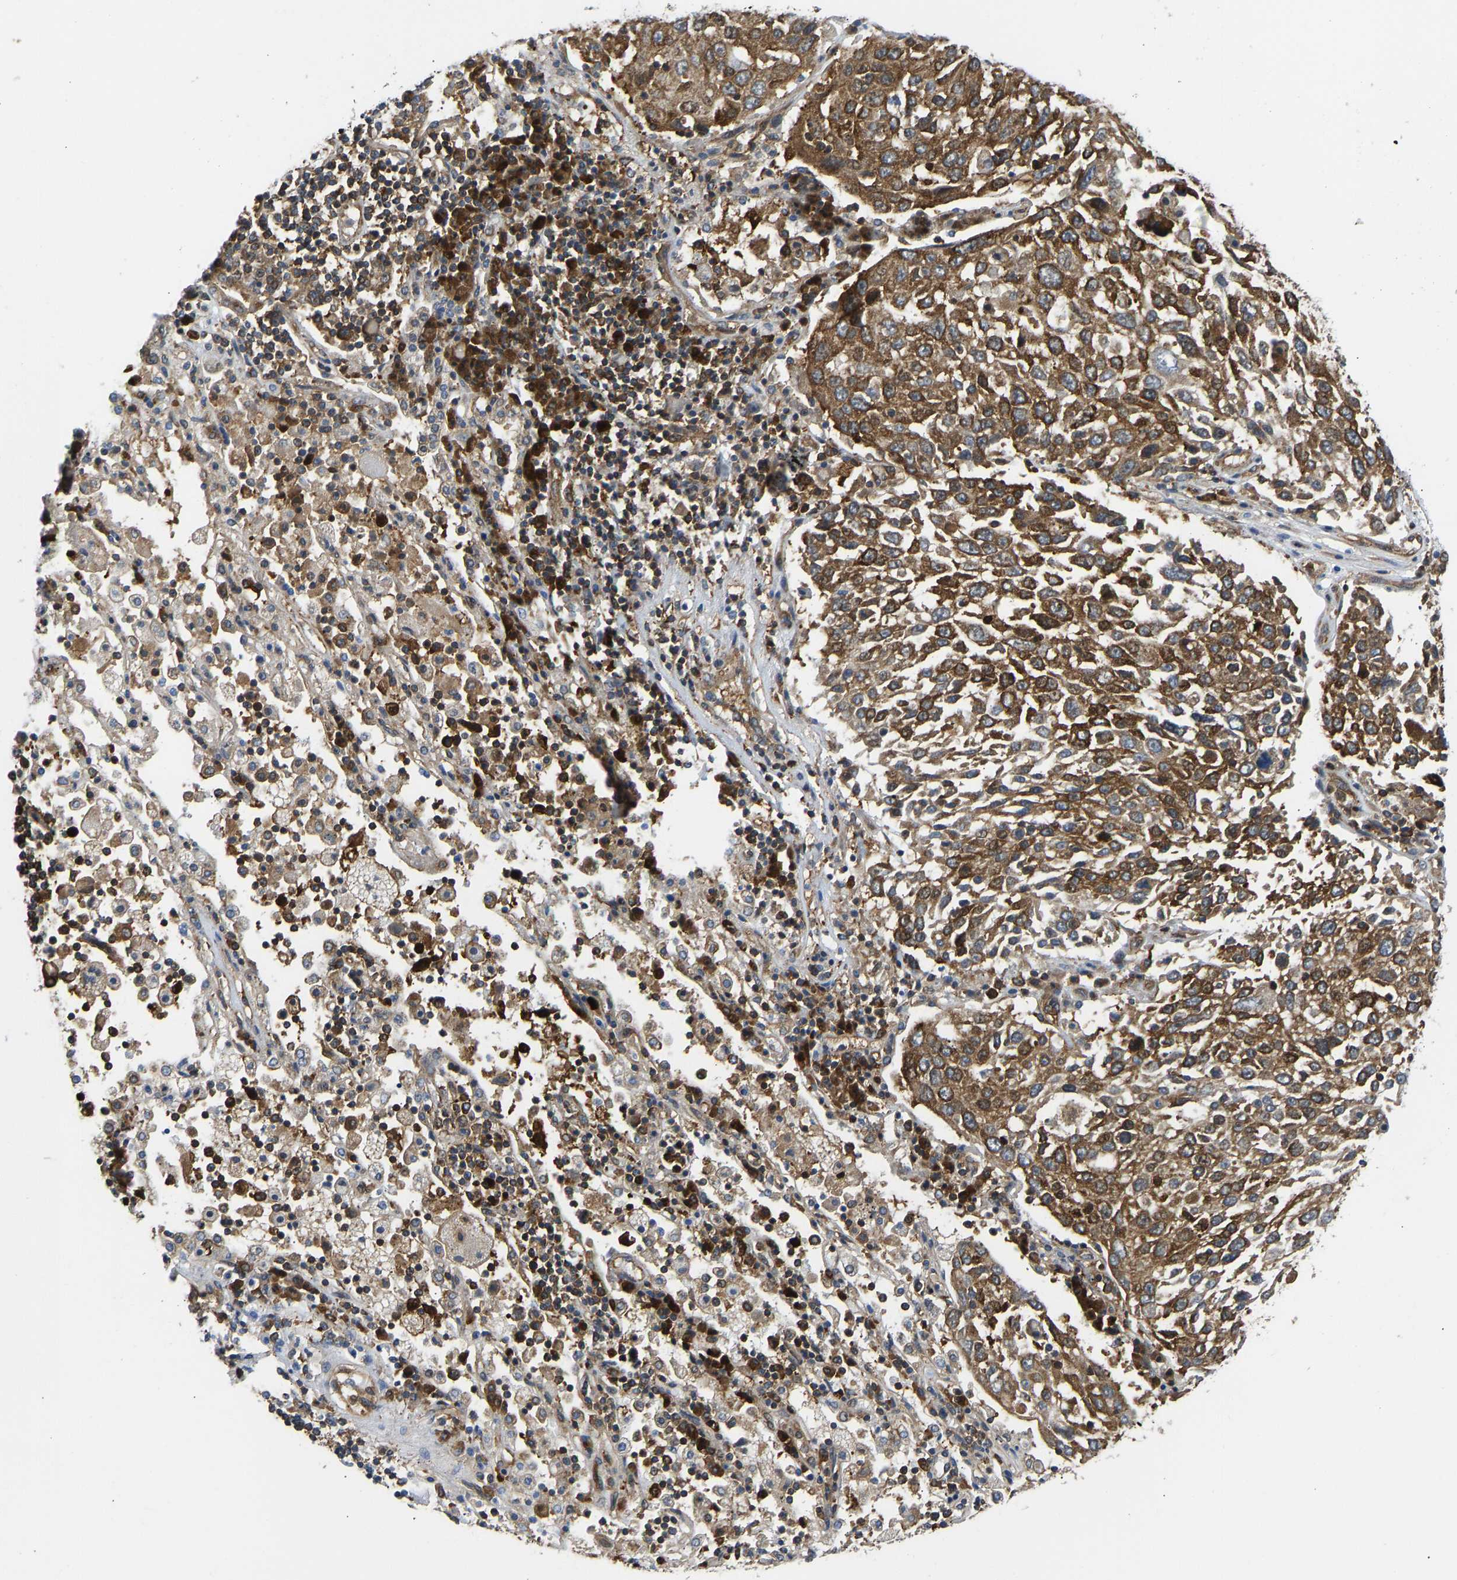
{"staining": {"intensity": "moderate", "quantity": ">75%", "location": "cytoplasmic/membranous"}, "tissue": "lung cancer", "cell_type": "Tumor cells", "image_type": "cancer", "snomed": [{"axis": "morphology", "description": "Squamous cell carcinoma, NOS"}, {"axis": "topography", "description": "Lung"}], "caption": "Immunohistochemical staining of human squamous cell carcinoma (lung) reveals medium levels of moderate cytoplasmic/membranous protein positivity in about >75% of tumor cells.", "gene": "RASGRF2", "patient": {"sex": "male", "age": 65}}